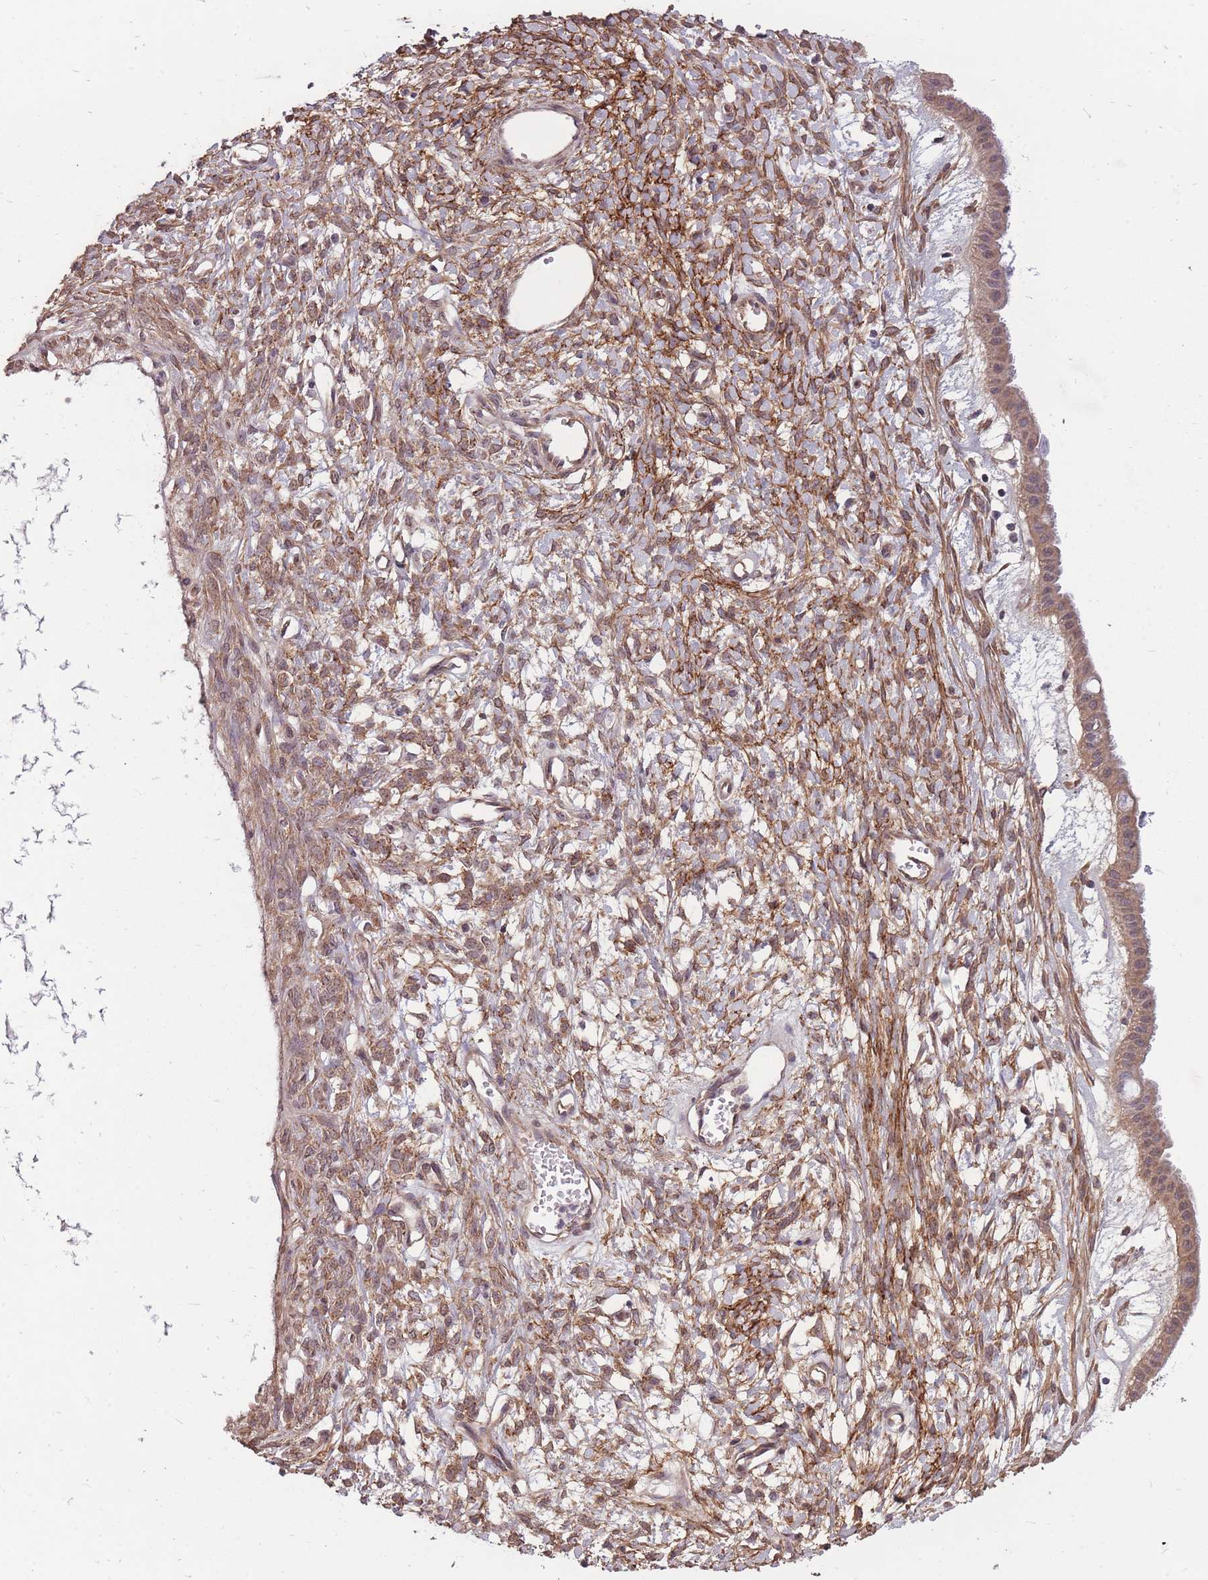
{"staining": {"intensity": "weak", "quantity": ">75%", "location": "cytoplasmic/membranous,nuclear"}, "tissue": "ovarian cancer", "cell_type": "Tumor cells", "image_type": "cancer", "snomed": [{"axis": "morphology", "description": "Cystadenocarcinoma, mucinous, NOS"}, {"axis": "topography", "description": "Ovary"}], "caption": "Protein expression analysis of human mucinous cystadenocarcinoma (ovarian) reveals weak cytoplasmic/membranous and nuclear positivity in approximately >75% of tumor cells.", "gene": "DYNC1LI2", "patient": {"sex": "female", "age": 73}}